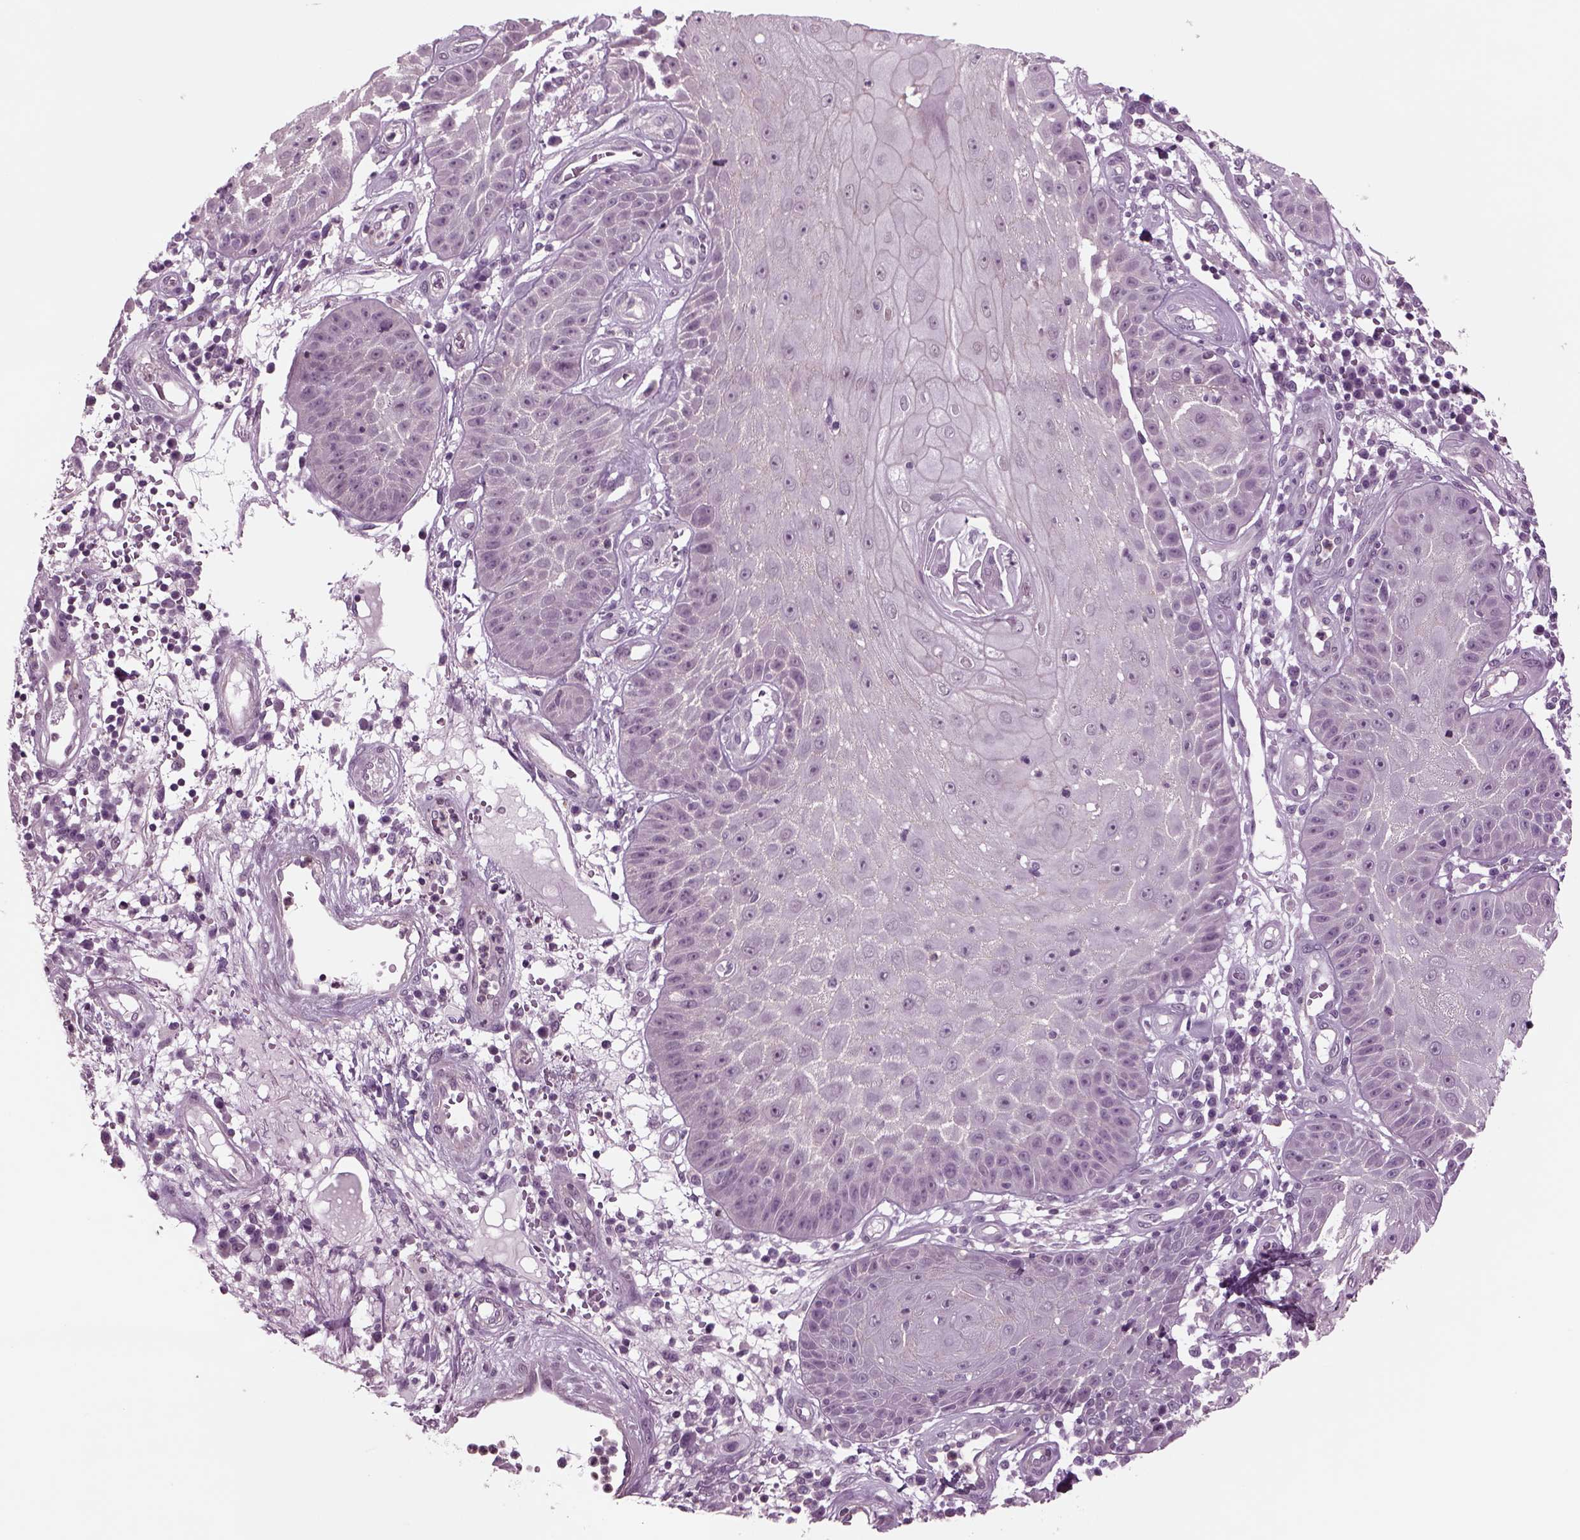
{"staining": {"intensity": "negative", "quantity": "none", "location": "none"}, "tissue": "skin cancer", "cell_type": "Tumor cells", "image_type": "cancer", "snomed": [{"axis": "morphology", "description": "Squamous cell carcinoma, NOS"}, {"axis": "topography", "description": "Skin"}], "caption": "Immunohistochemistry photomicrograph of squamous cell carcinoma (skin) stained for a protein (brown), which demonstrates no staining in tumor cells. (DAB (3,3'-diaminobenzidine) IHC with hematoxylin counter stain).", "gene": "ODF3", "patient": {"sex": "male", "age": 70}}